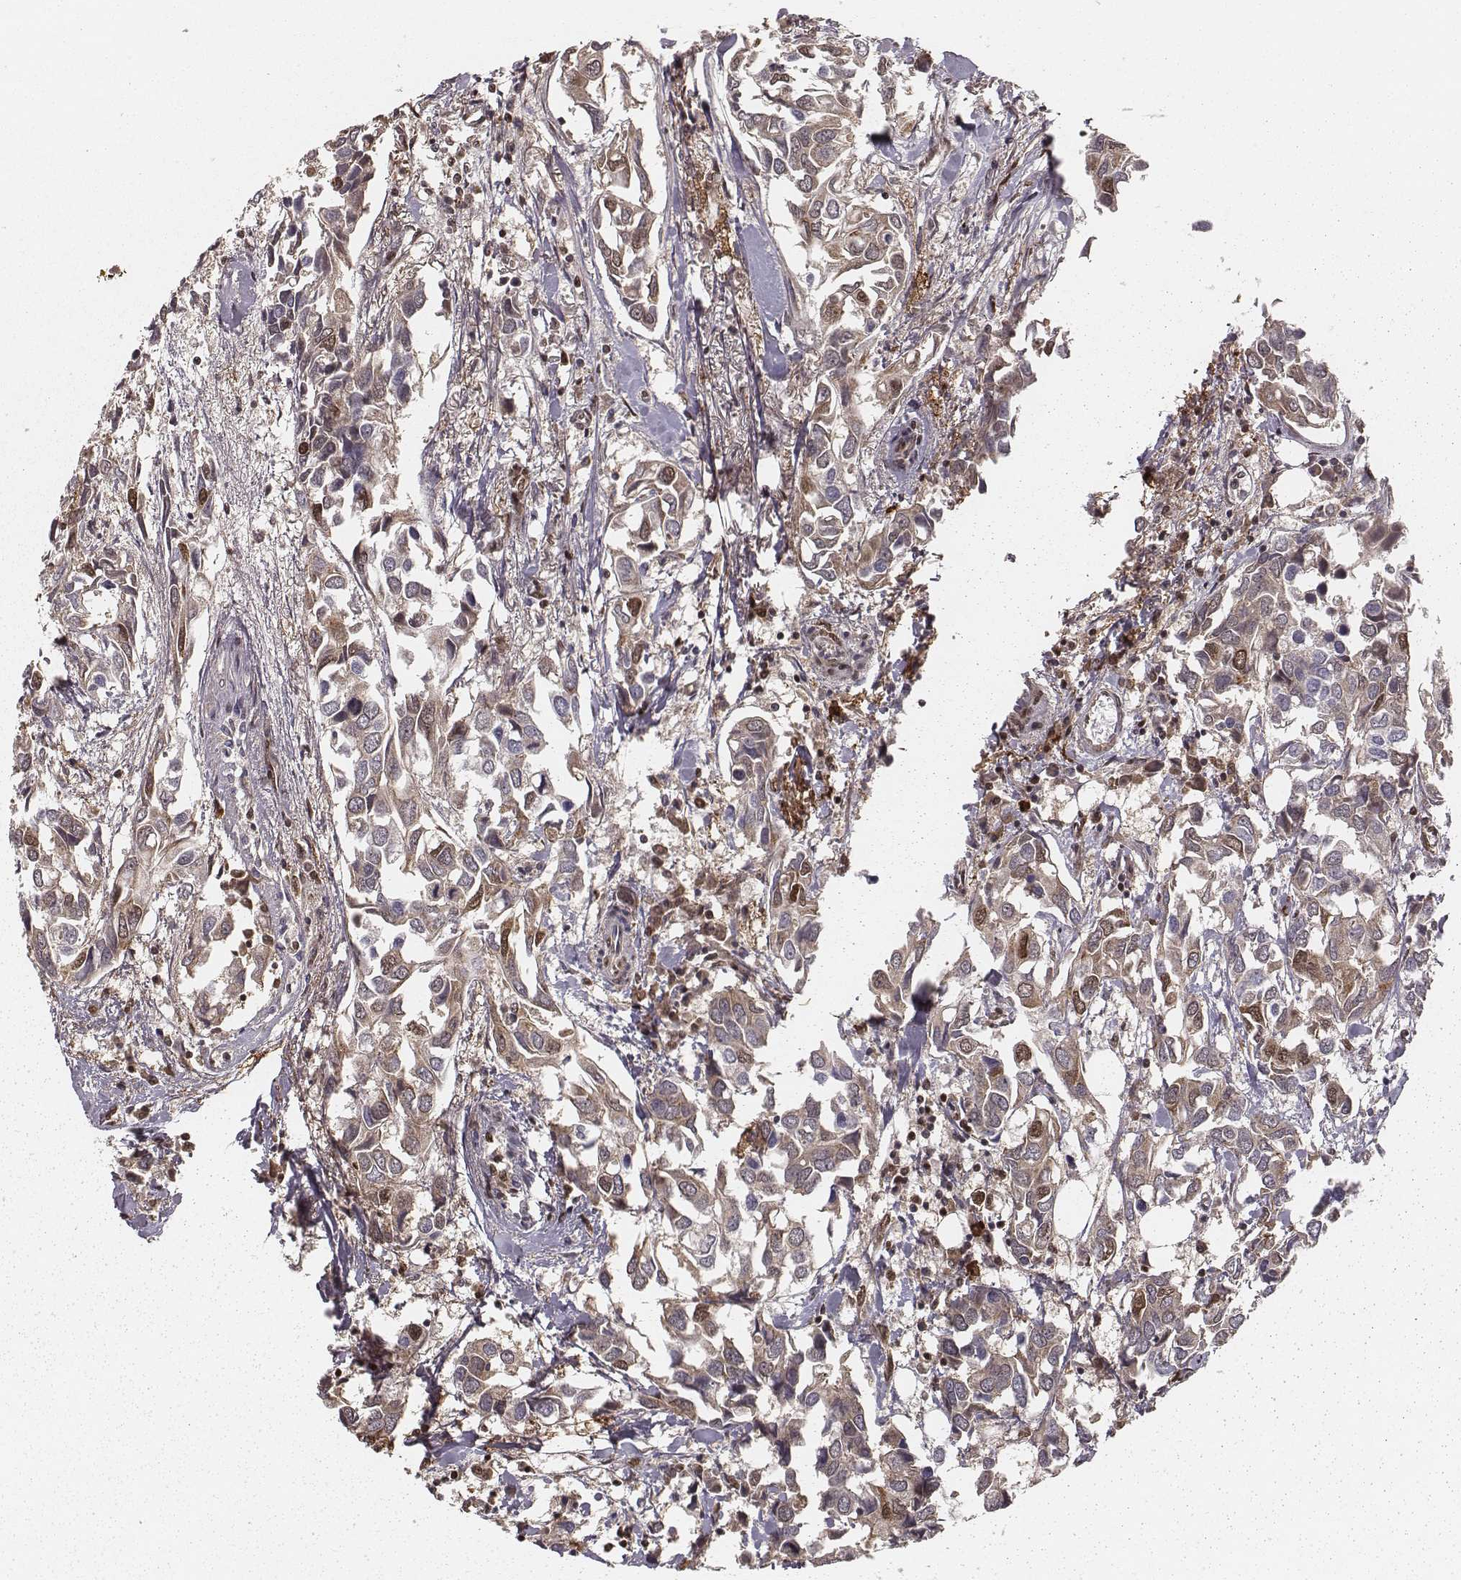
{"staining": {"intensity": "moderate", "quantity": ">75%", "location": "cytoplasmic/membranous,nuclear"}, "tissue": "breast cancer", "cell_type": "Tumor cells", "image_type": "cancer", "snomed": [{"axis": "morphology", "description": "Duct carcinoma"}, {"axis": "topography", "description": "Breast"}], "caption": "Immunohistochemical staining of human breast cancer (invasive ductal carcinoma) reveals medium levels of moderate cytoplasmic/membranous and nuclear protein positivity in about >75% of tumor cells. (DAB (3,3'-diaminobenzidine) IHC, brown staining for protein, blue staining for nuclei).", "gene": "NFX1", "patient": {"sex": "female", "age": 83}}